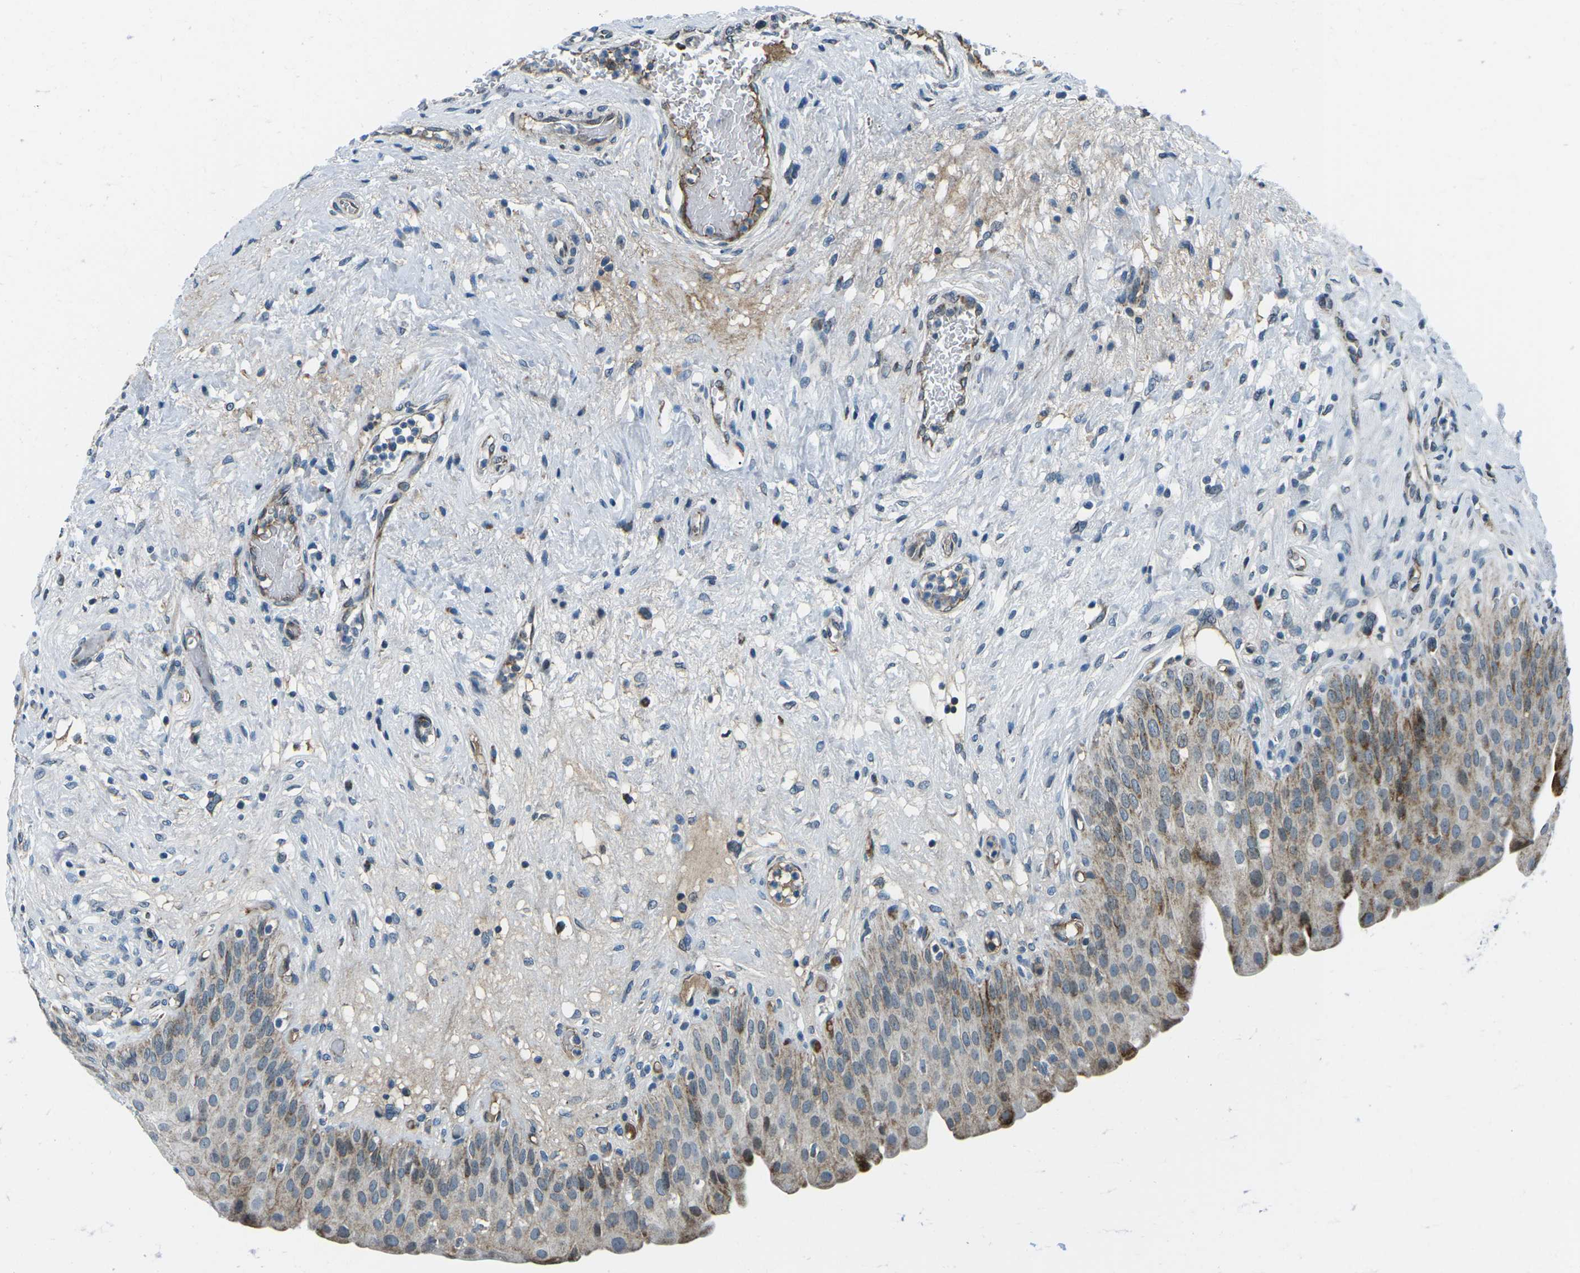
{"staining": {"intensity": "moderate", "quantity": "25%-75%", "location": "cytoplasmic/membranous"}, "tissue": "urinary bladder", "cell_type": "Urothelial cells", "image_type": "normal", "snomed": [{"axis": "morphology", "description": "Normal tissue, NOS"}, {"axis": "topography", "description": "Urinary bladder"}], "caption": "IHC (DAB) staining of unremarkable urinary bladder reveals moderate cytoplasmic/membranous protein staining in approximately 25%-75% of urothelial cells.", "gene": "RFESD", "patient": {"sex": "male", "age": 46}}